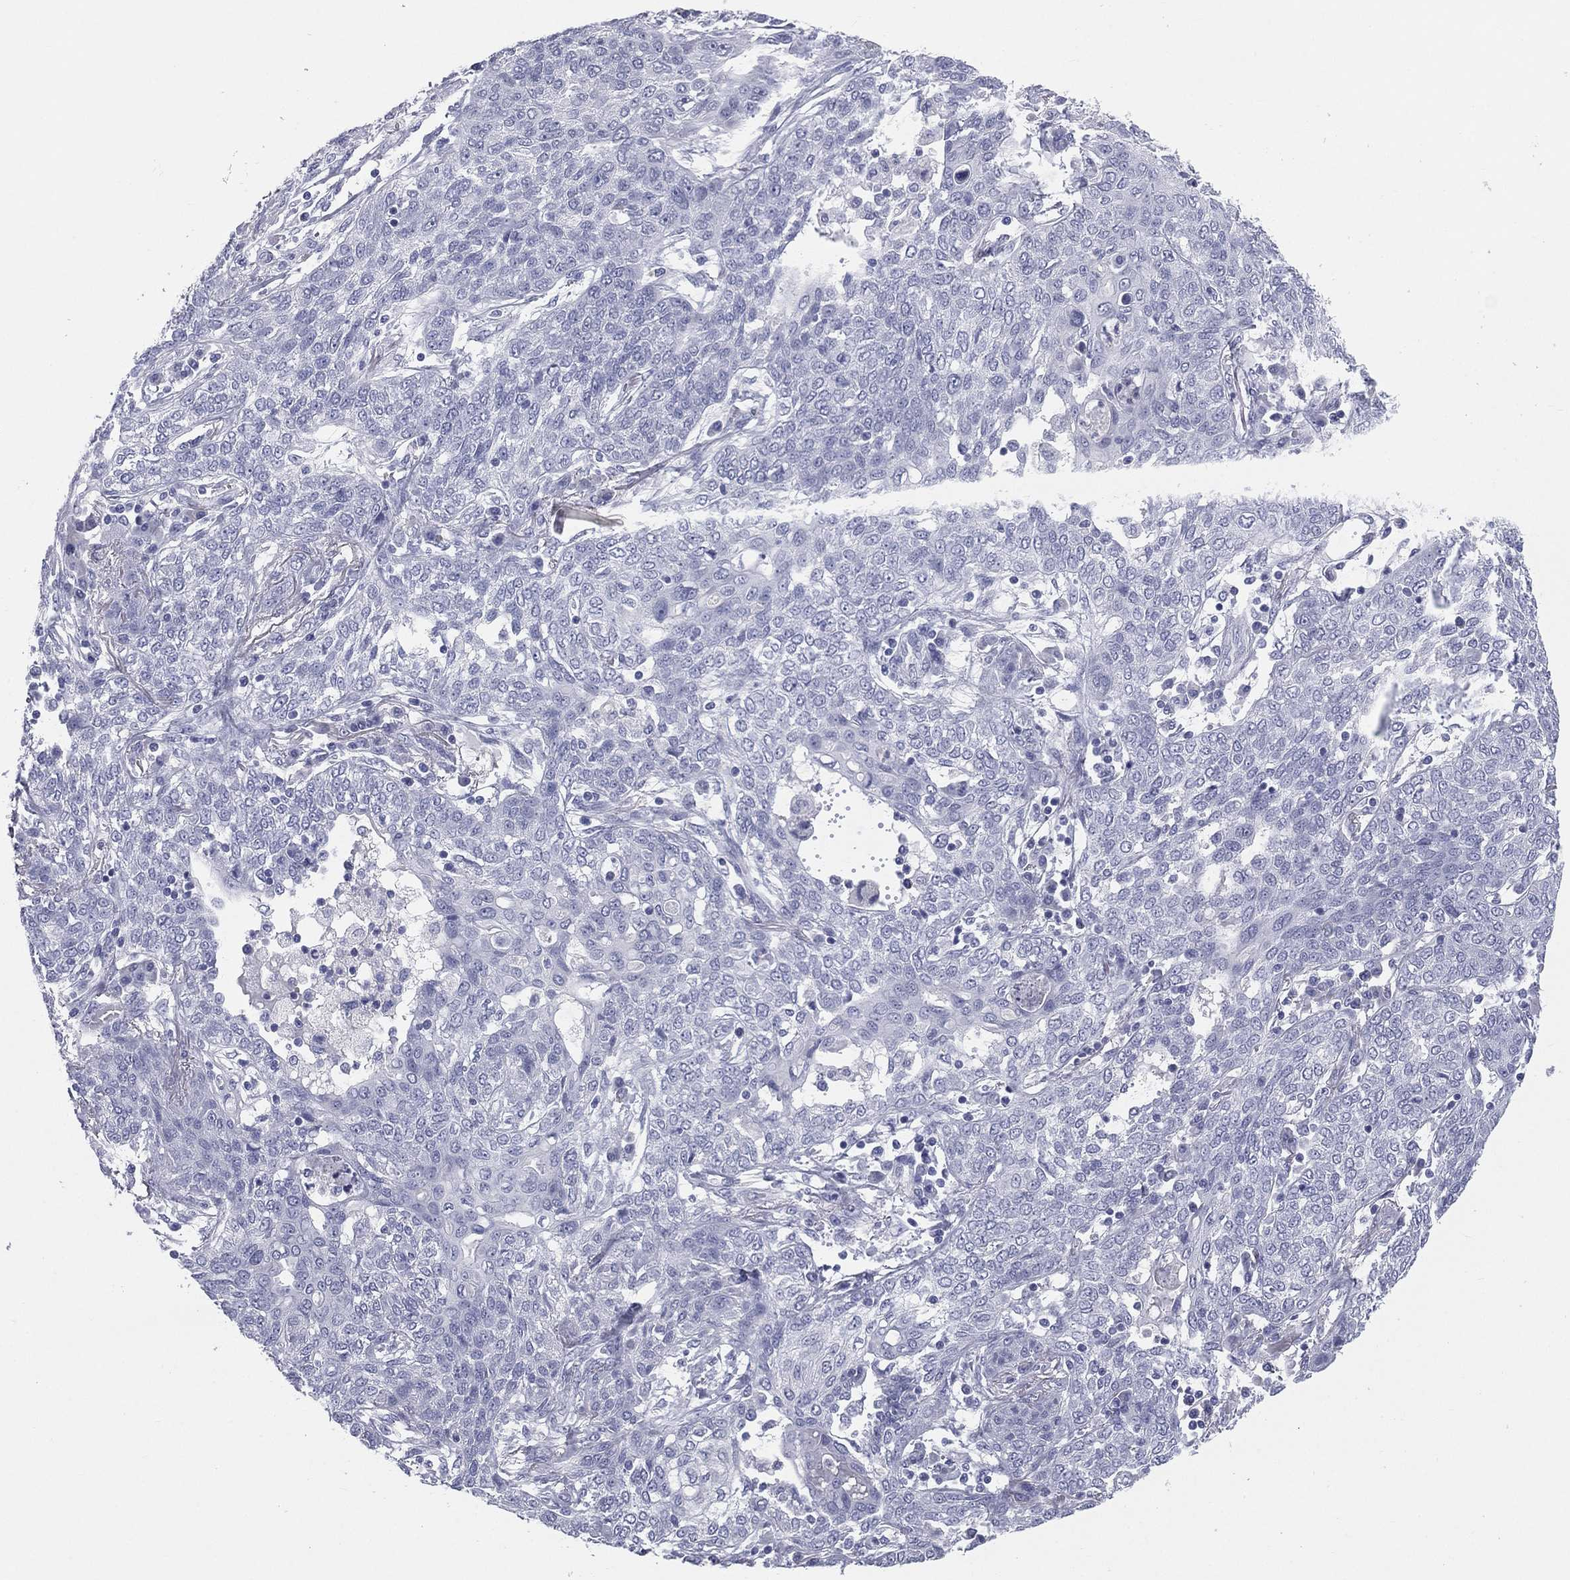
{"staining": {"intensity": "negative", "quantity": "none", "location": "none"}, "tissue": "lung cancer", "cell_type": "Tumor cells", "image_type": "cancer", "snomed": [{"axis": "morphology", "description": "Squamous cell carcinoma, NOS"}, {"axis": "topography", "description": "Lung"}], "caption": "Tumor cells are negative for protein expression in human lung cancer (squamous cell carcinoma).", "gene": "MLN", "patient": {"sex": "female", "age": 70}}